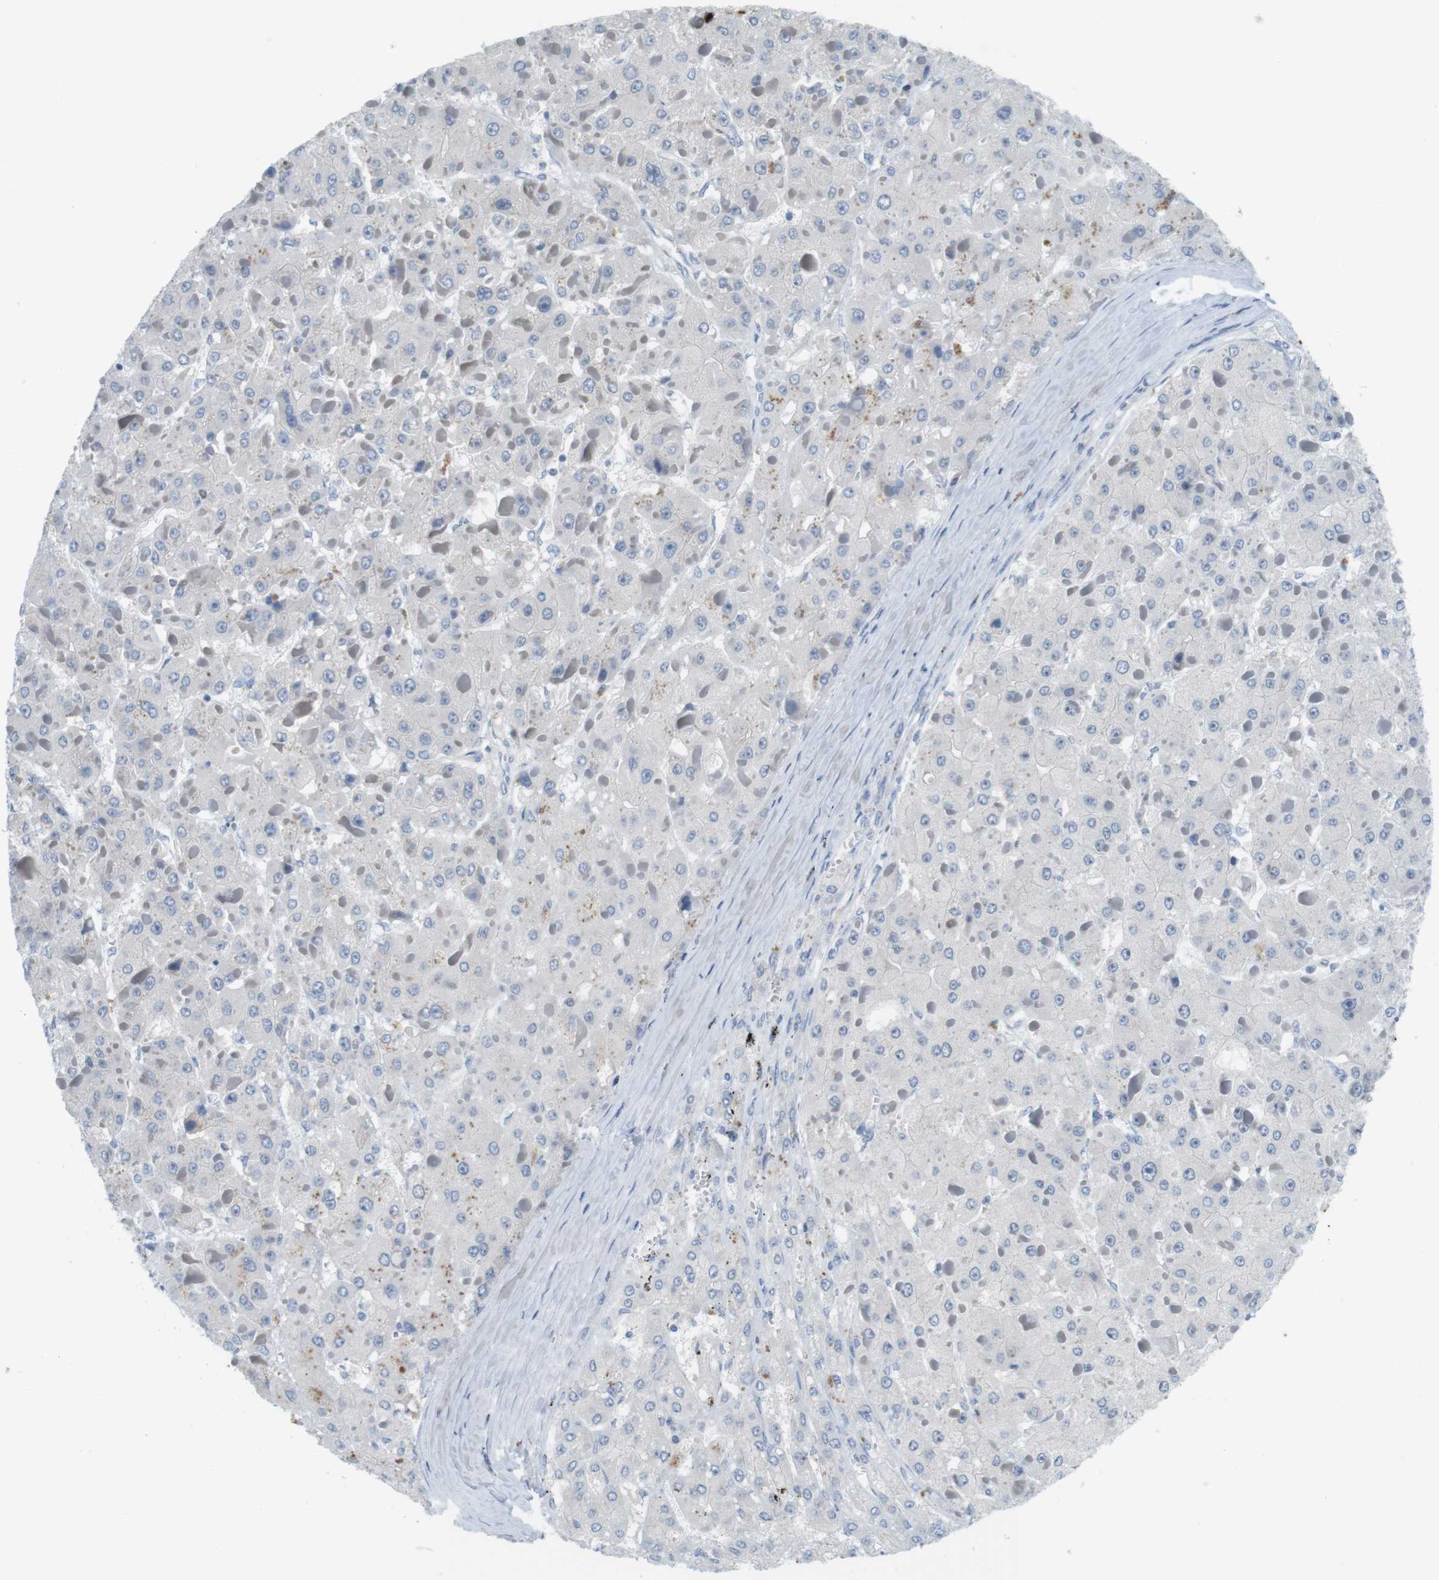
{"staining": {"intensity": "negative", "quantity": "none", "location": "none"}, "tissue": "liver cancer", "cell_type": "Tumor cells", "image_type": "cancer", "snomed": [{"axis": "morphology", "description": "Carcinoma, Hepatocellular, NOS"}, {"axis": "topography", "description": "Liver"}], "caption": "Immunohistochemistry image of human liver cancer (hepatocellular carcinoma) stained for a protein (brown), which displays no expression in tumor cells. (Stains: DAB IHC with hematoxylin counter stain, Microscopy: brightfield microscopy at high magnification).", "gene": "MUC5B", "patient": {"sex": "female", "age": 73}}